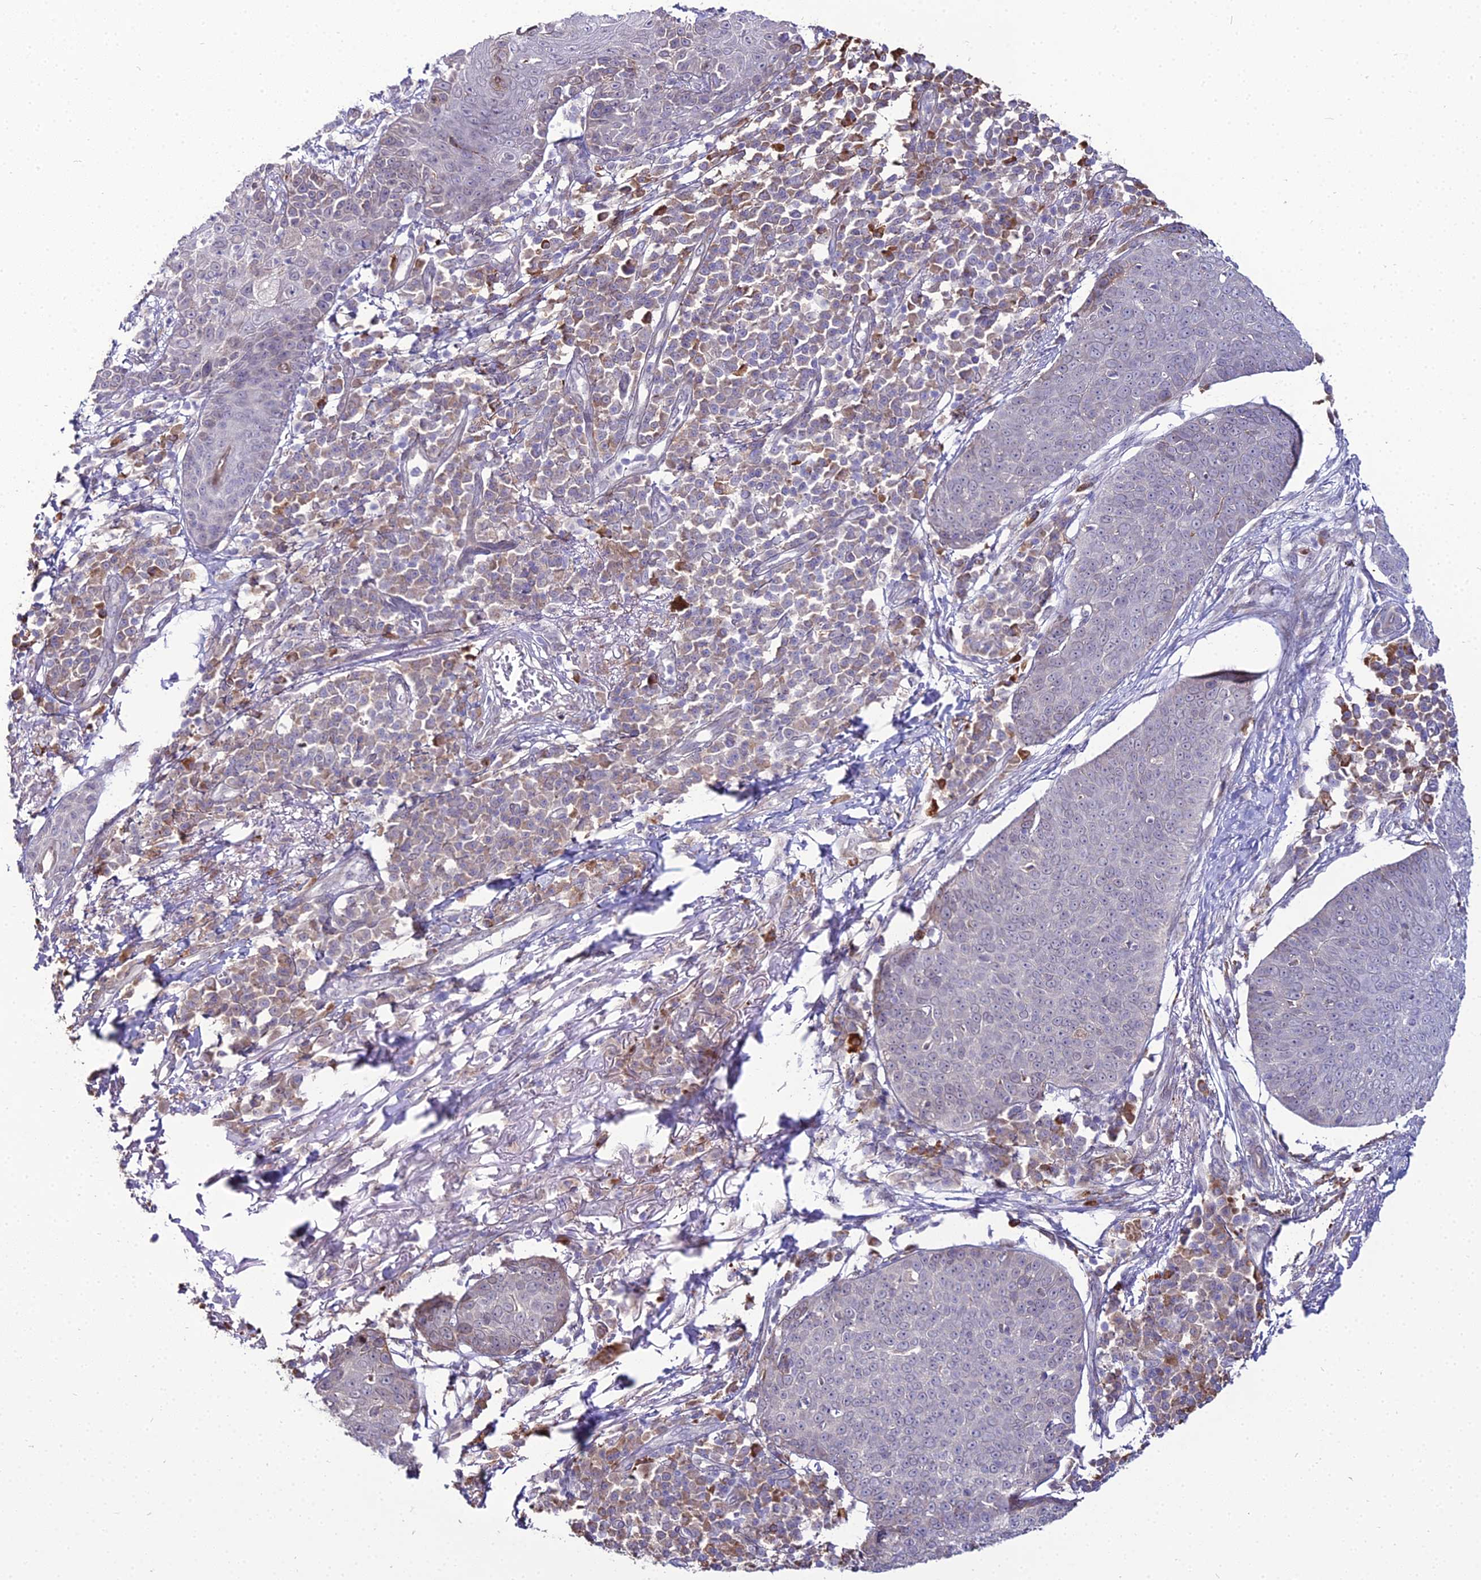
{"staining": {"intensity": "moderate", "quantity": "<25%", "location": "cytoplasmic/membranous"}, "tissue": "skin cancer", "cell_type": "Tumor cells", "image_type": "cancer", "snomed": [{"axis": "morphology", "description": "Squamous cell carcinoma, NOS"}, {"axis": "topography", "description": "Skin"}], "caption": "A photomicrograph of human skin cancer (squamous cell carcinoma) stained for a protein displays moderate cytoplasmic/membranous brown staining in tumor cells.", "gene": "TROAP", "patient": {"sex": "male", "age": 71}}